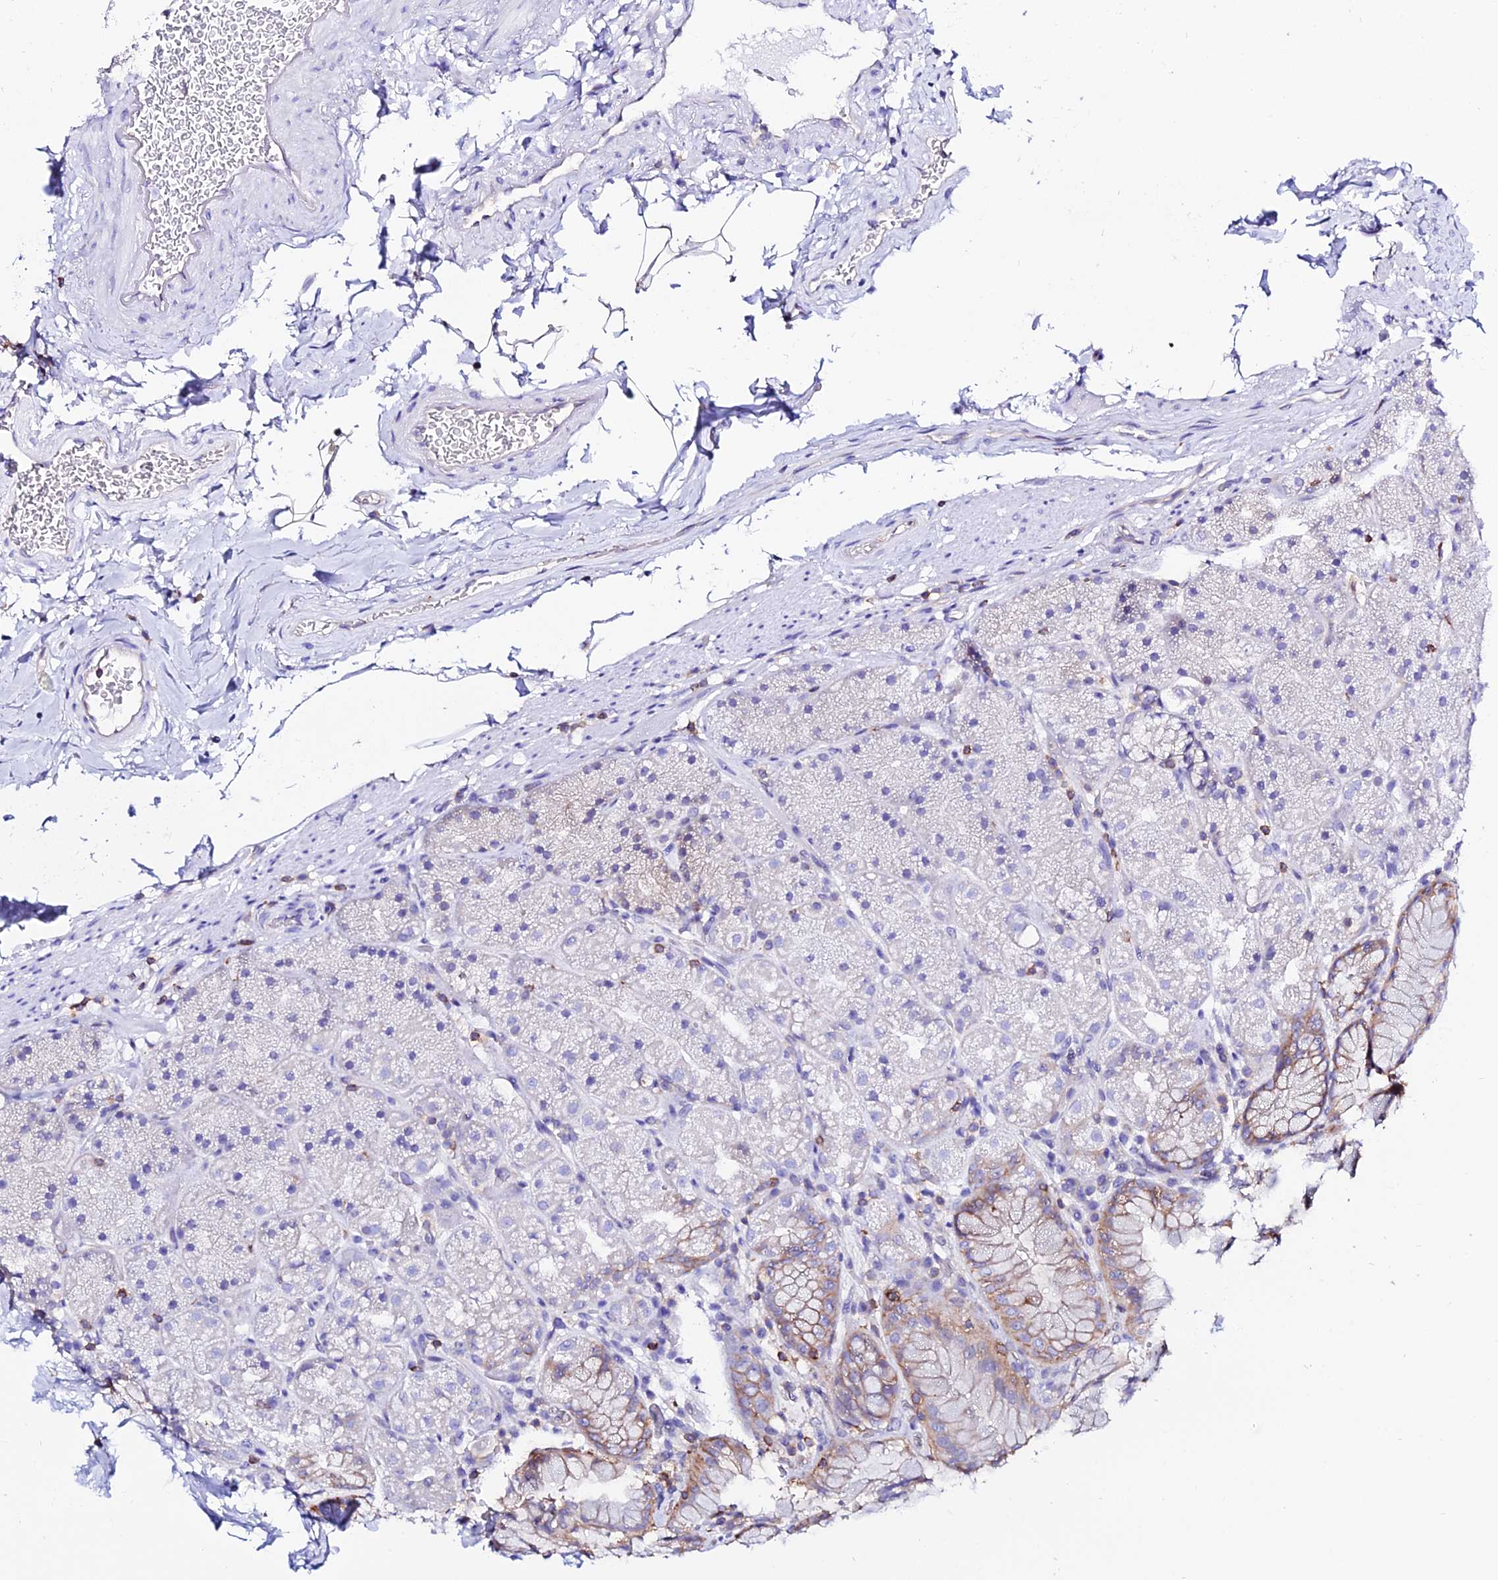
{"staining": {"intensity": "moderate", "quantity": "<25%", "location": "cytoplasmic/membranous"}, "tissue": "stomach", "cell_type": "Glandular cells", "image_type": "normal", "snomed": [{"axis": "morphology", "description": "Normal tissue, NOS"}, {"axis": "topography", "description": "Stomach, upper"}, {"axis": "topography", "description": "Stomach, lower"}], "caption": "About <25% of glandular cells in benign human stomach display moderate cytoplasmic/membranous protein expression as visualized by brown immunohistochemical staining.", "gene": "S100A16", "patient": {"sex": "male", "age": 67}}